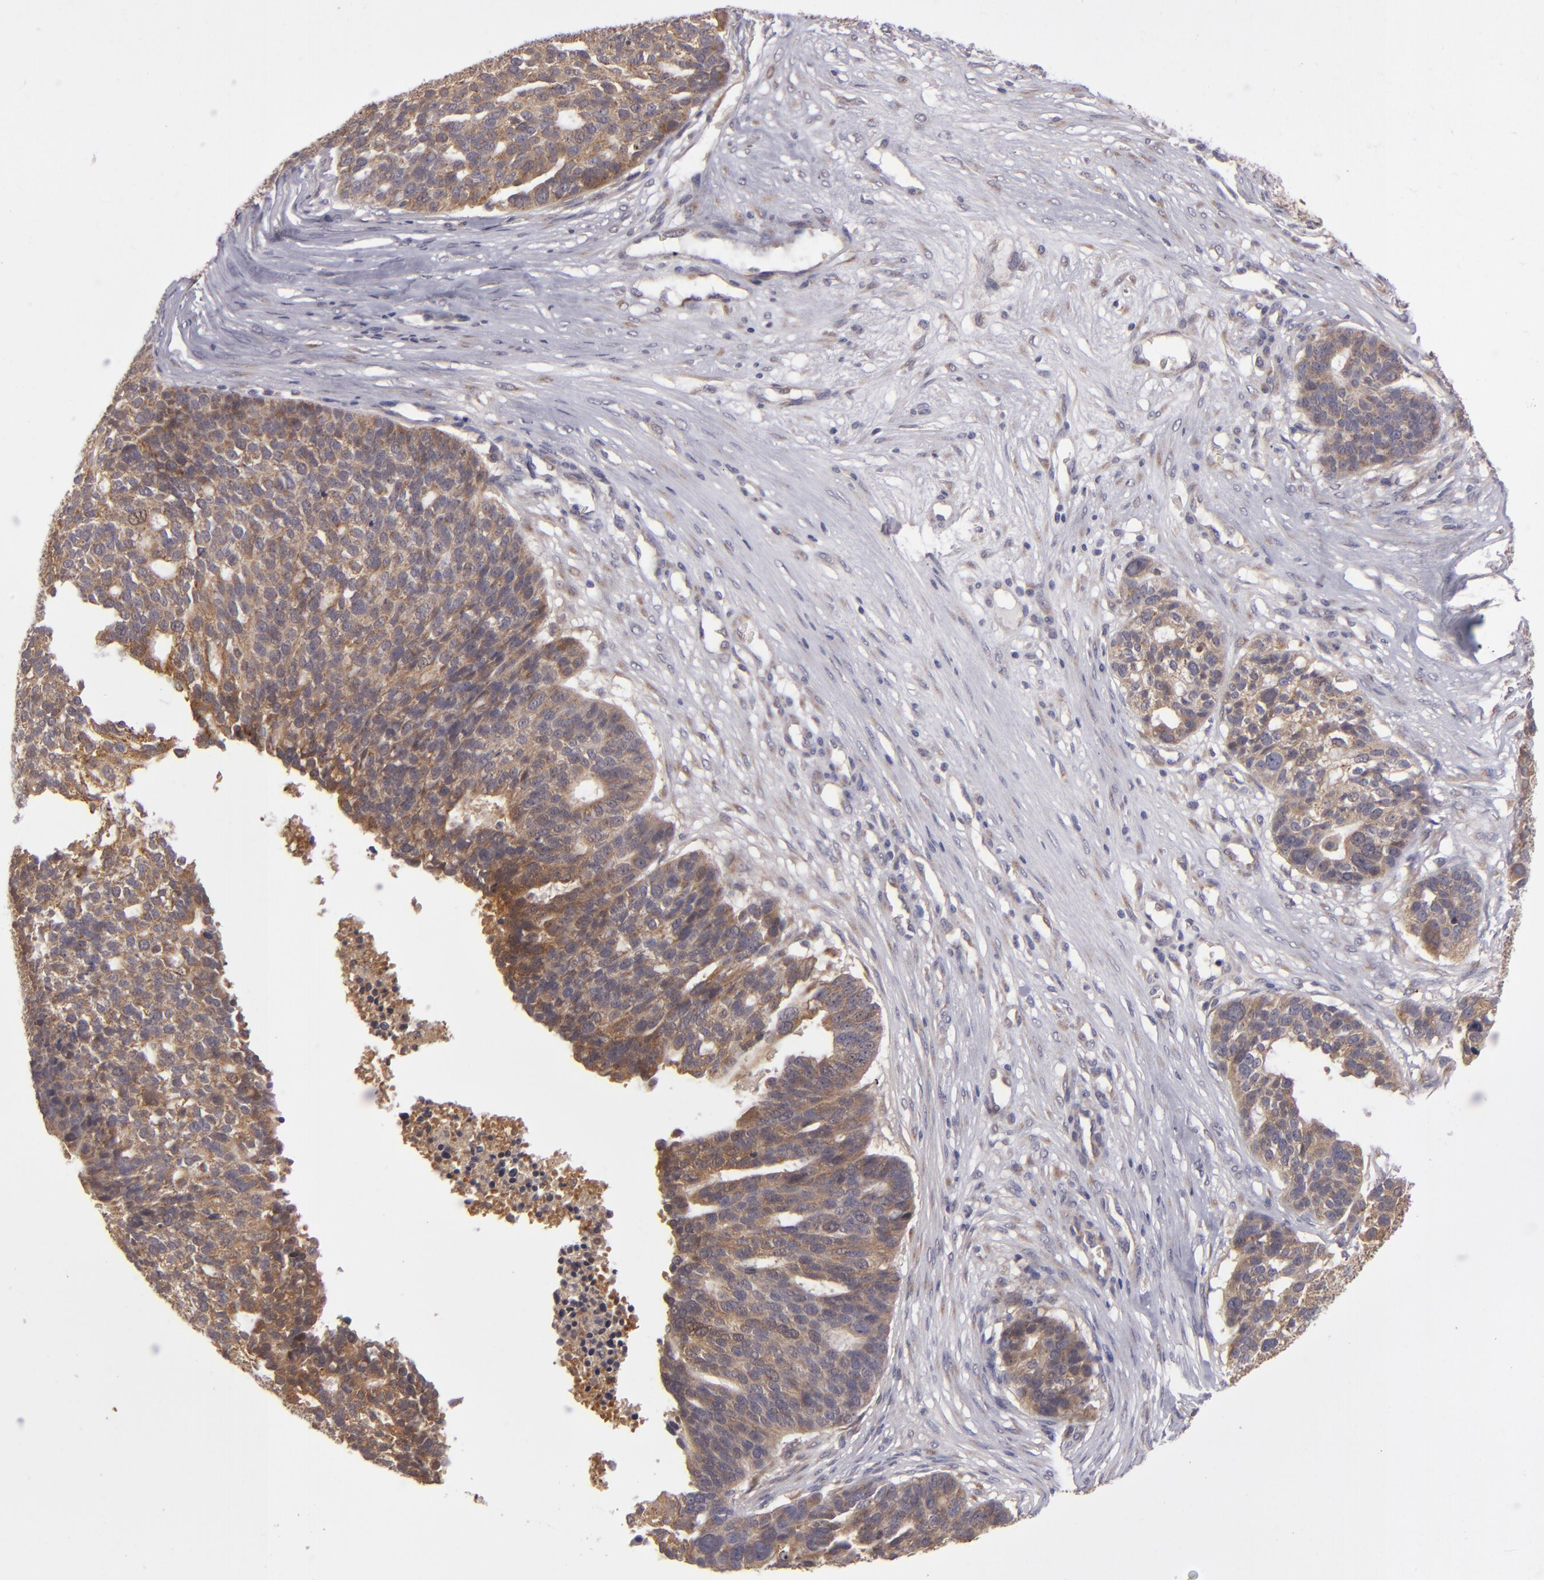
{"staining": {"intensity": "moderate", "quantity": ">75%", "location": "cytoplasmic/membranous"}, "tissue": "ovarian cancer", "cell_type": "Tumor cells", "image_type": "cancer", "snomed": [{"axis": "morphology", "description": "Cystadenocarcinoma, serous, NOS"}, {"axis": "topography", "description": "Ovary"}], "caption": "An IHC photomicrograph of tumor tissue is shown. Protein staining in brown shows moderate cytoplasmic/membranous positivity in ovarian serous cystadenocarcinoma within tumor cells. (Stains: DAB in brown, nuclei in blue, Microscopy: brightfield microscopy at high magnification).", "gene": "SH2D4A", "patient": {"sex": "female", "age": 59}}